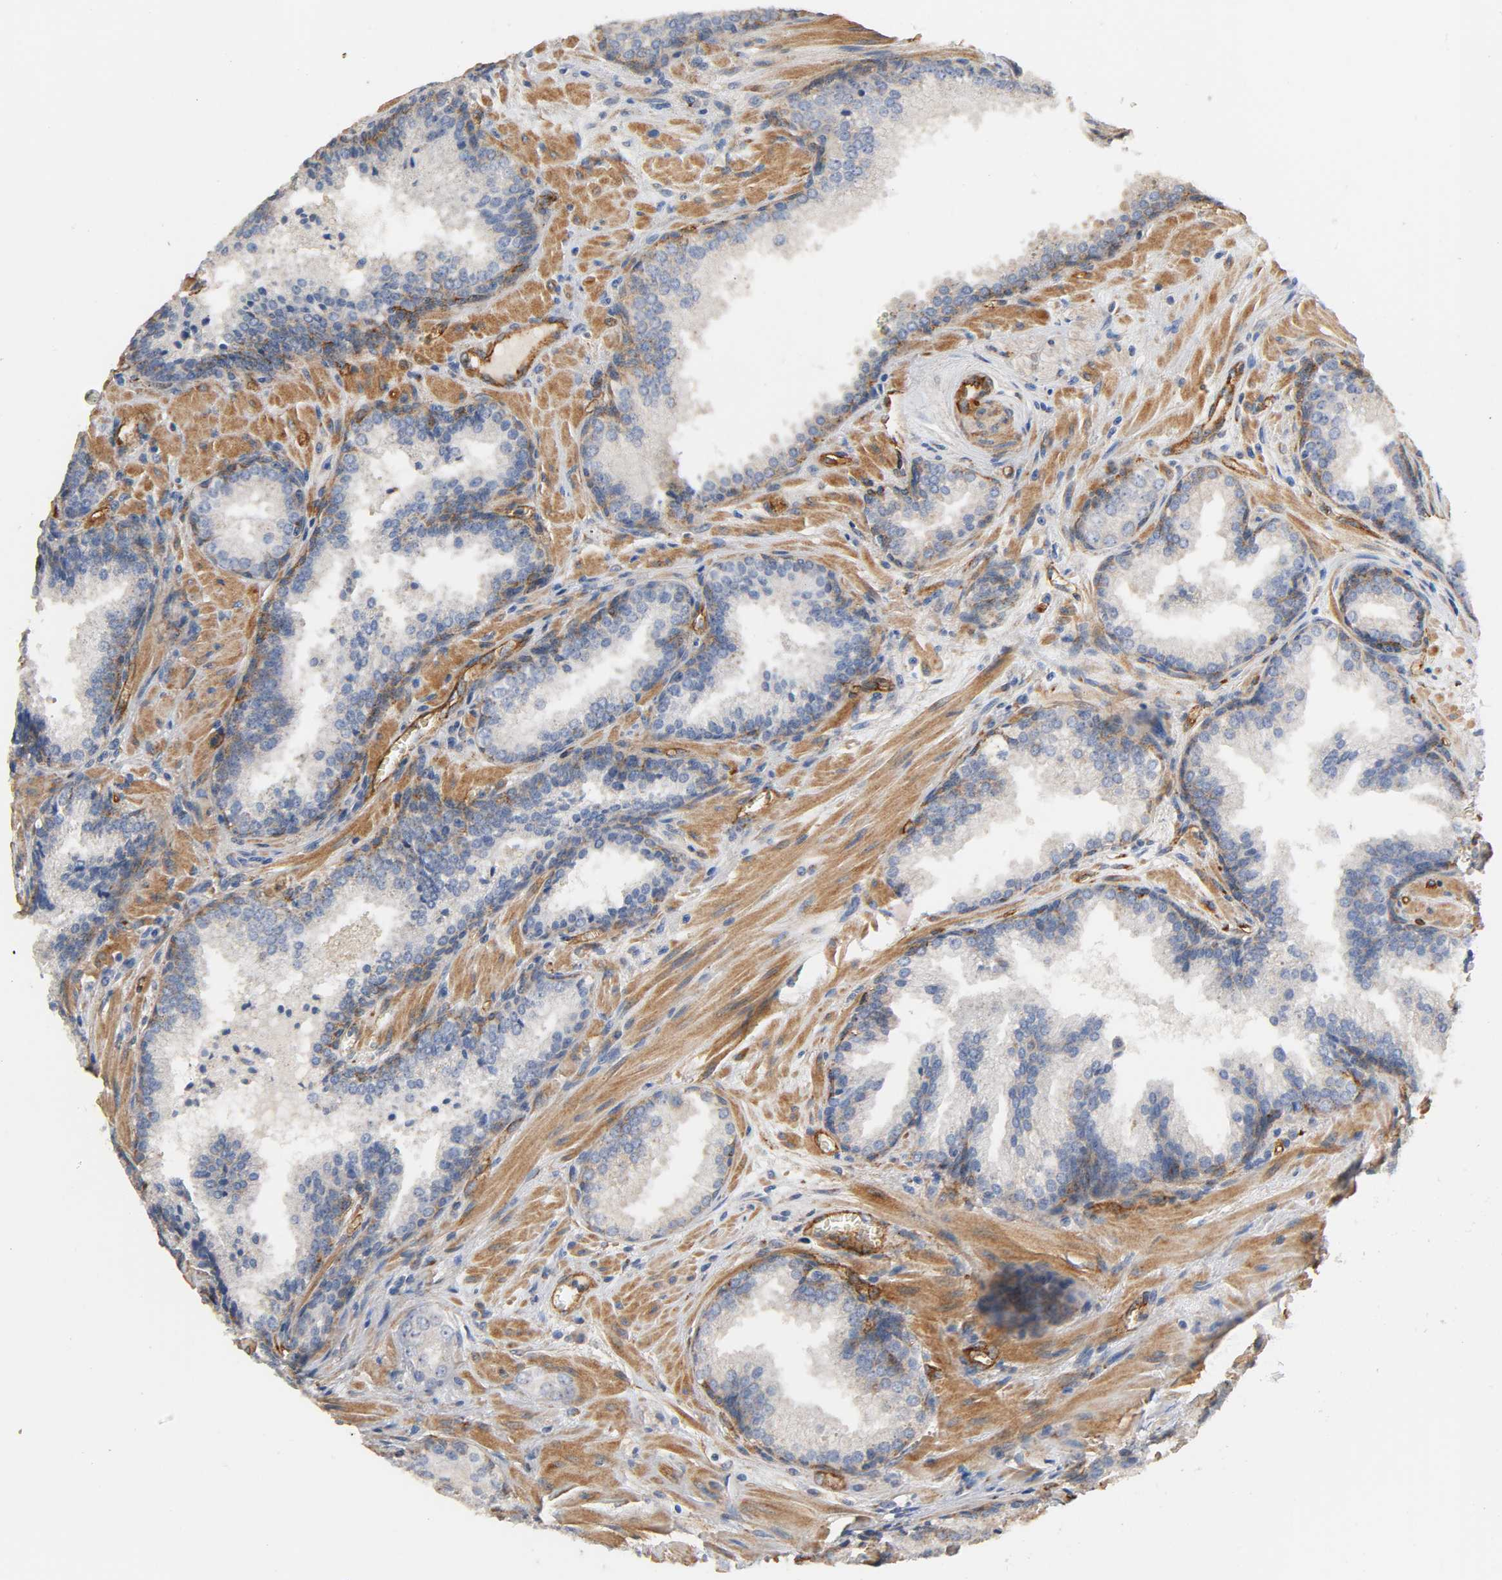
{"staining": {"intensity": "negative", "quantity": "none", "location": "none"}, "tissue": "prostate cancer", "cell_type": "Tumor cells", "image_type": "cancer", "snomed": [{"axis": "morphology", "description": "Adenocarcinoma, Low grade"}, {"axis": "topography", "description": "Prostate"}], "caption": "Tumor cells are negative for protein expression in human prostate cancer. (DAB IHC with hematoxylin counter stain).", "gene": "IFITM3", "patient": {"sex": "male", "age": 60}}